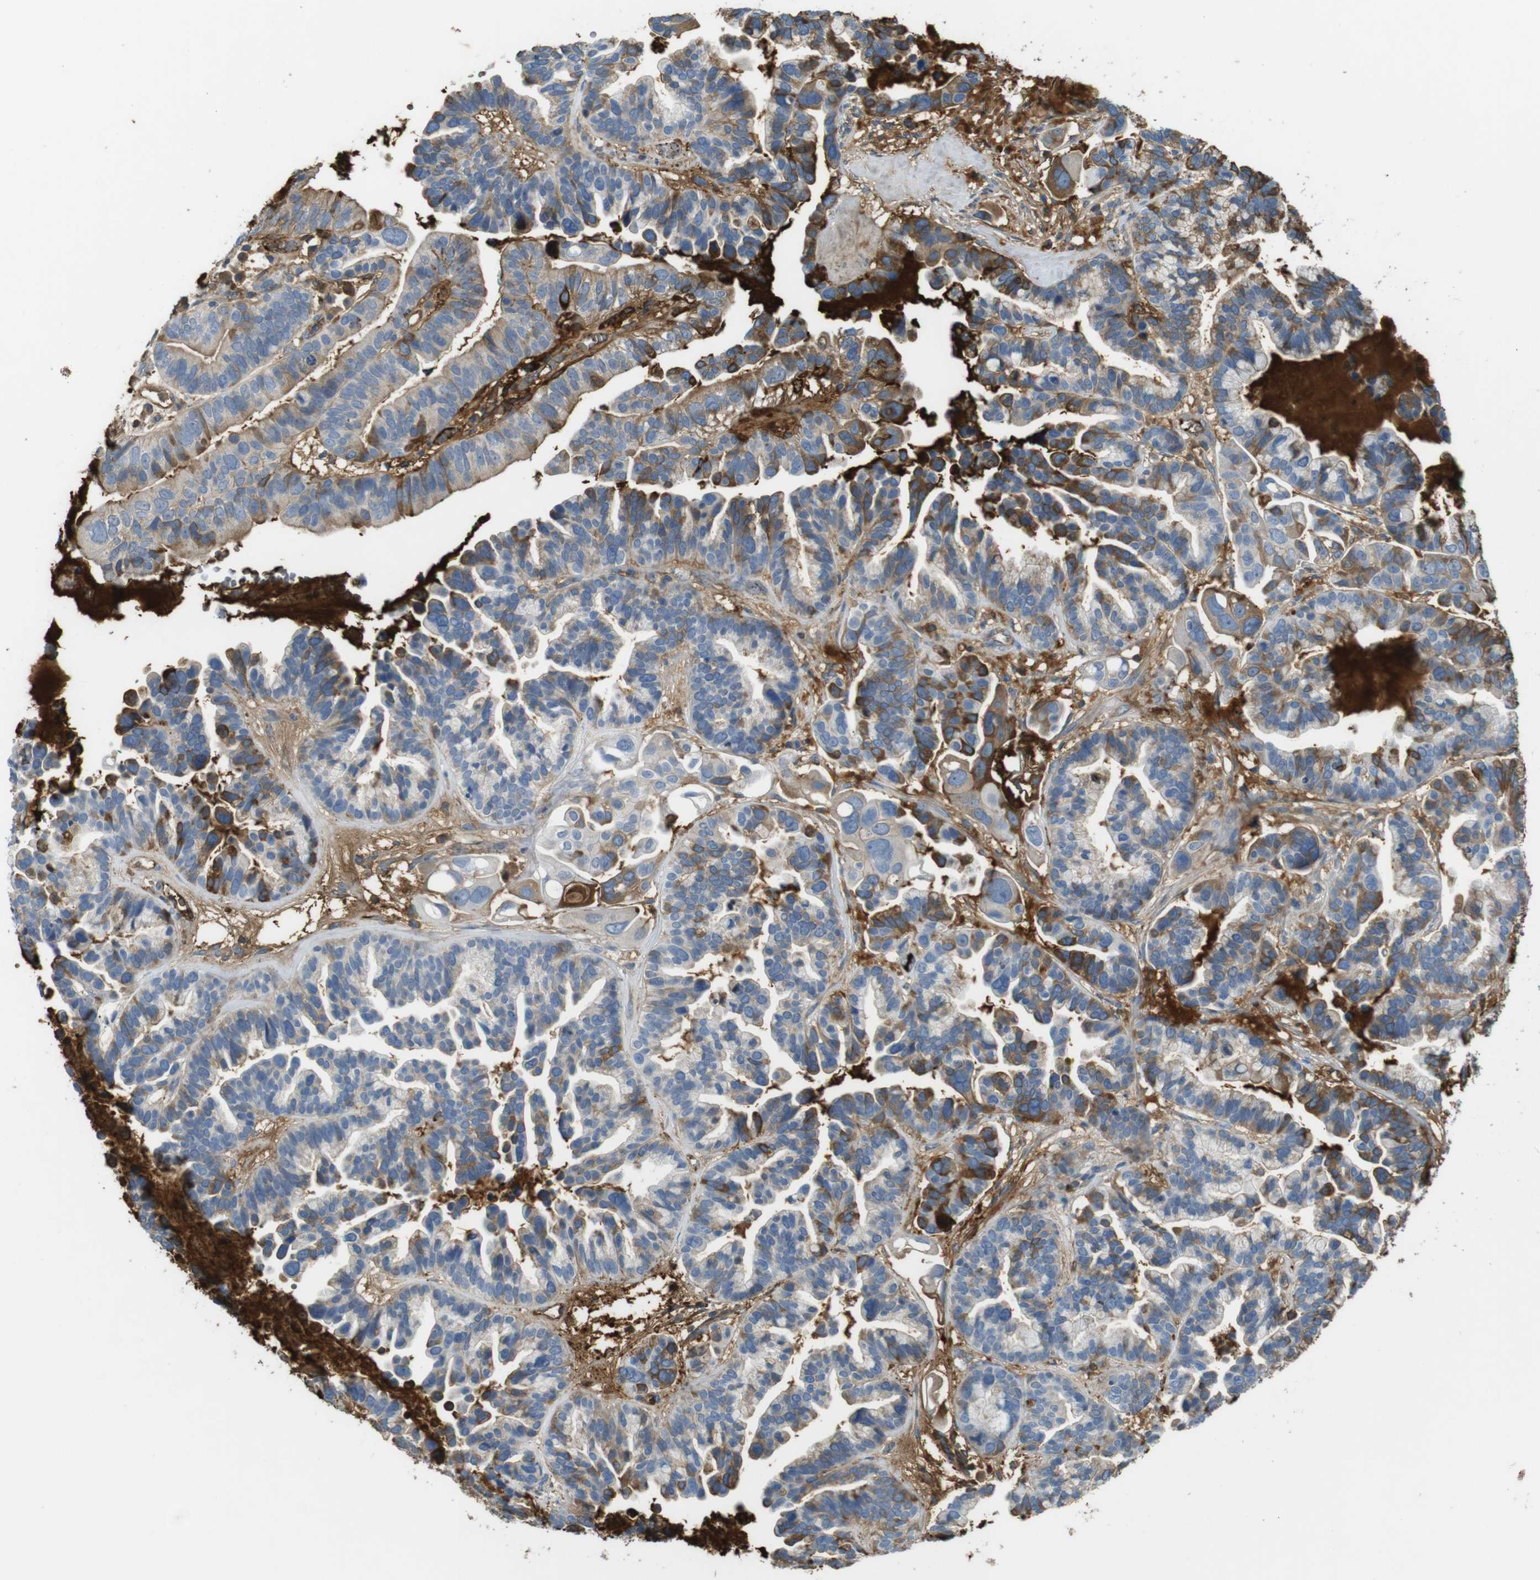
{"staining": {"intensity": "moderate", "quantity": "25%-75%", "location": "cytoplasmic/membranous"}, "tissue": "ovarian cancer", "cell_type": "Tumor cells", "image_type": "cancer", "snomed": [{"axis": "morphology", "description": "Cystadenocarcinoma, serous, NOS"}, {"axis": "topography", "description": "Ovary"}], "caption": "The micrograph reveals staining of ovarian cancer, revealing moderate cytoplasmic/membranous protein expression (brown color) within tumor cells. (DAB = brown stain, brightfield microscopy at high magnification).", "gene": "LTBP4", "patient": {"sex": "female", "age": 56}}